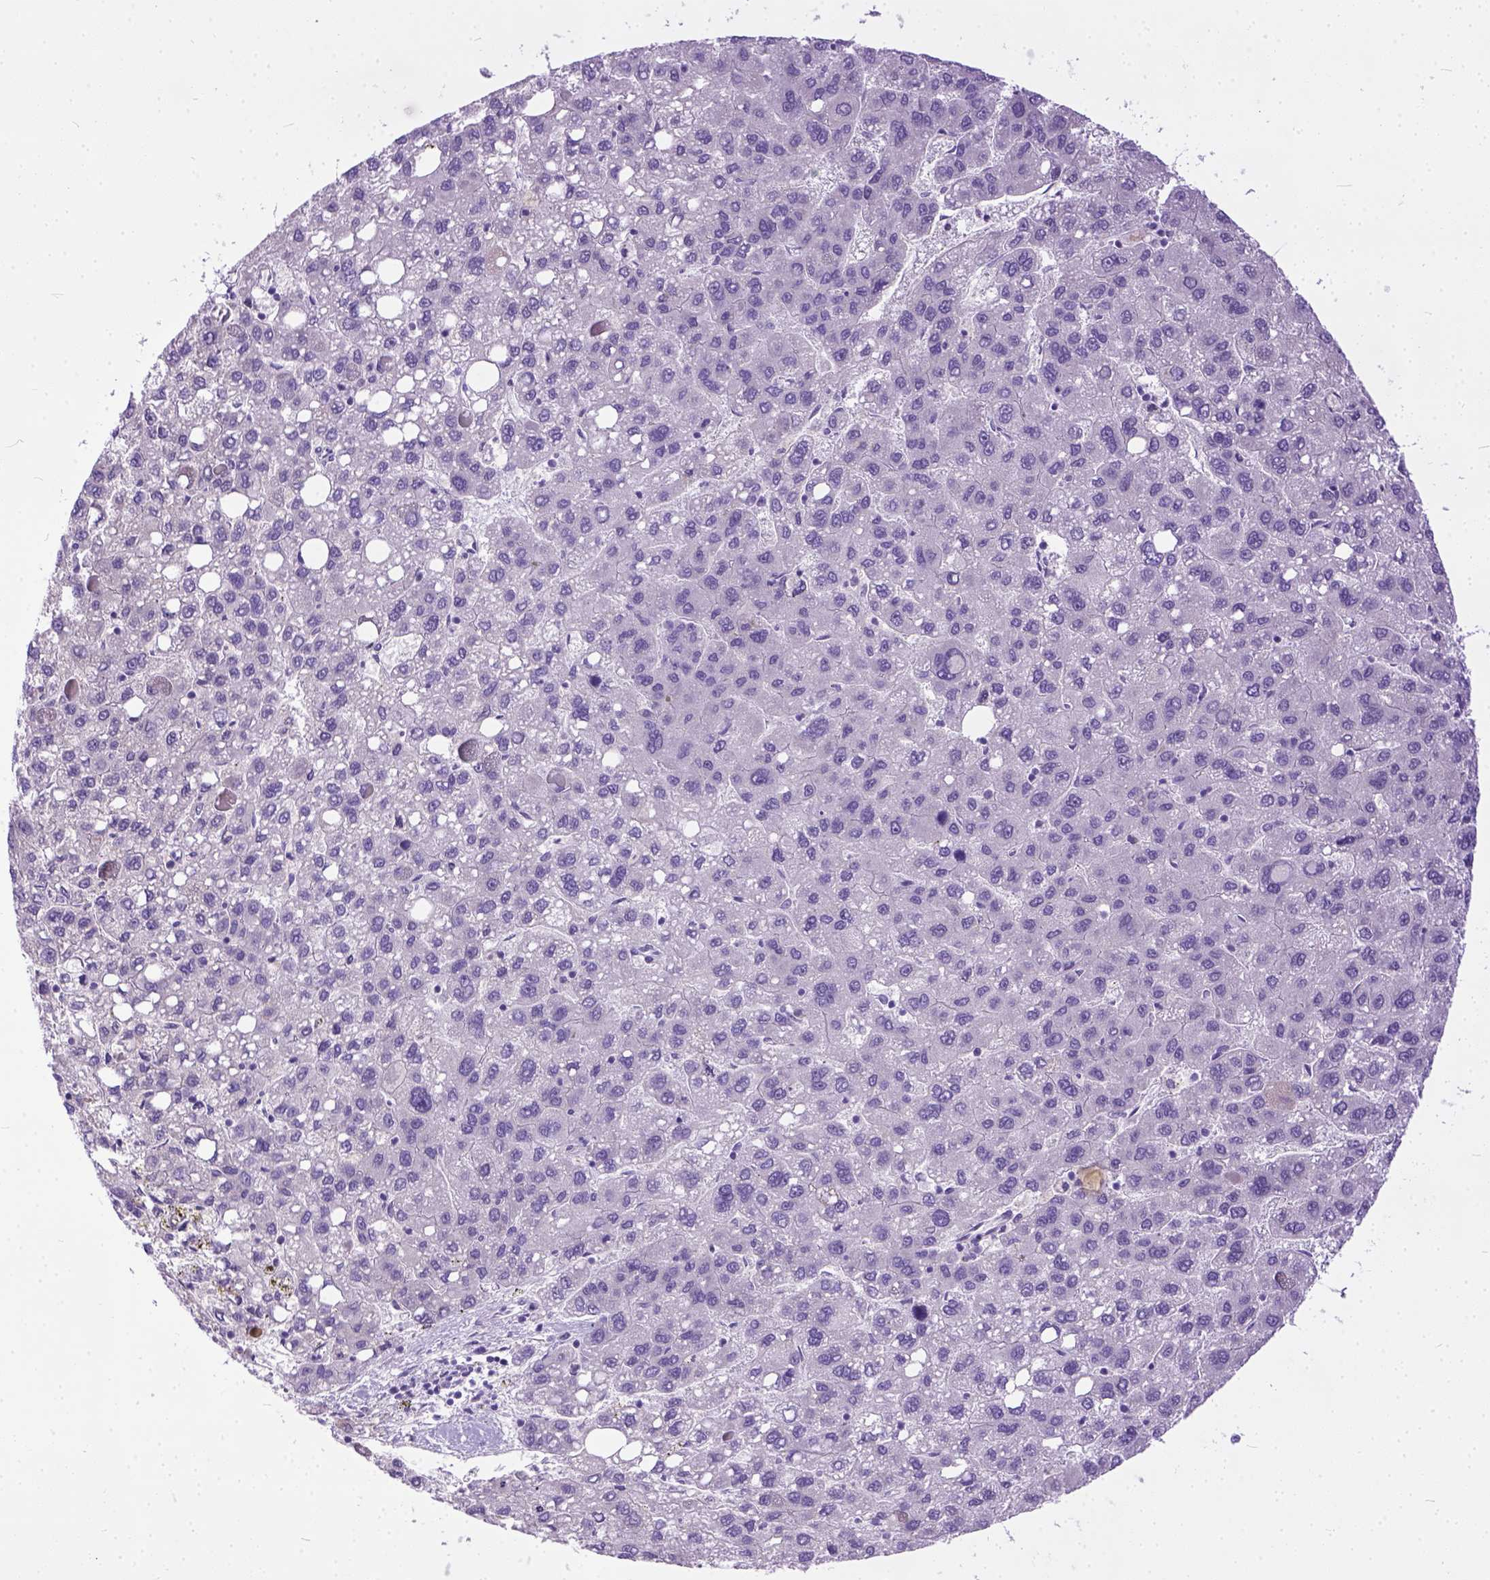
{"staining": {"intensity": "negative", "quantity": "none", "location": "none"}, "tissue": "liver cancer", "cell_type": "Tumor cells", "image_type": "cancer", "snomed": [{"axis": "morphology", "description": "Carcinoma, Hepatocellular, NOS"}, {"axis": "topography", "description": "Liver"}], "caption": "High magnification brightfield microscopy of hepatocellular carcinoma (liver) stained with DAB (3,3'-diaminobenzidine) (brown) and counterstained with hematoxylin (blue): tumor cells show no significant staining.", "gene": "PLK5", "patient": {"sex": "female", "age": 82}}